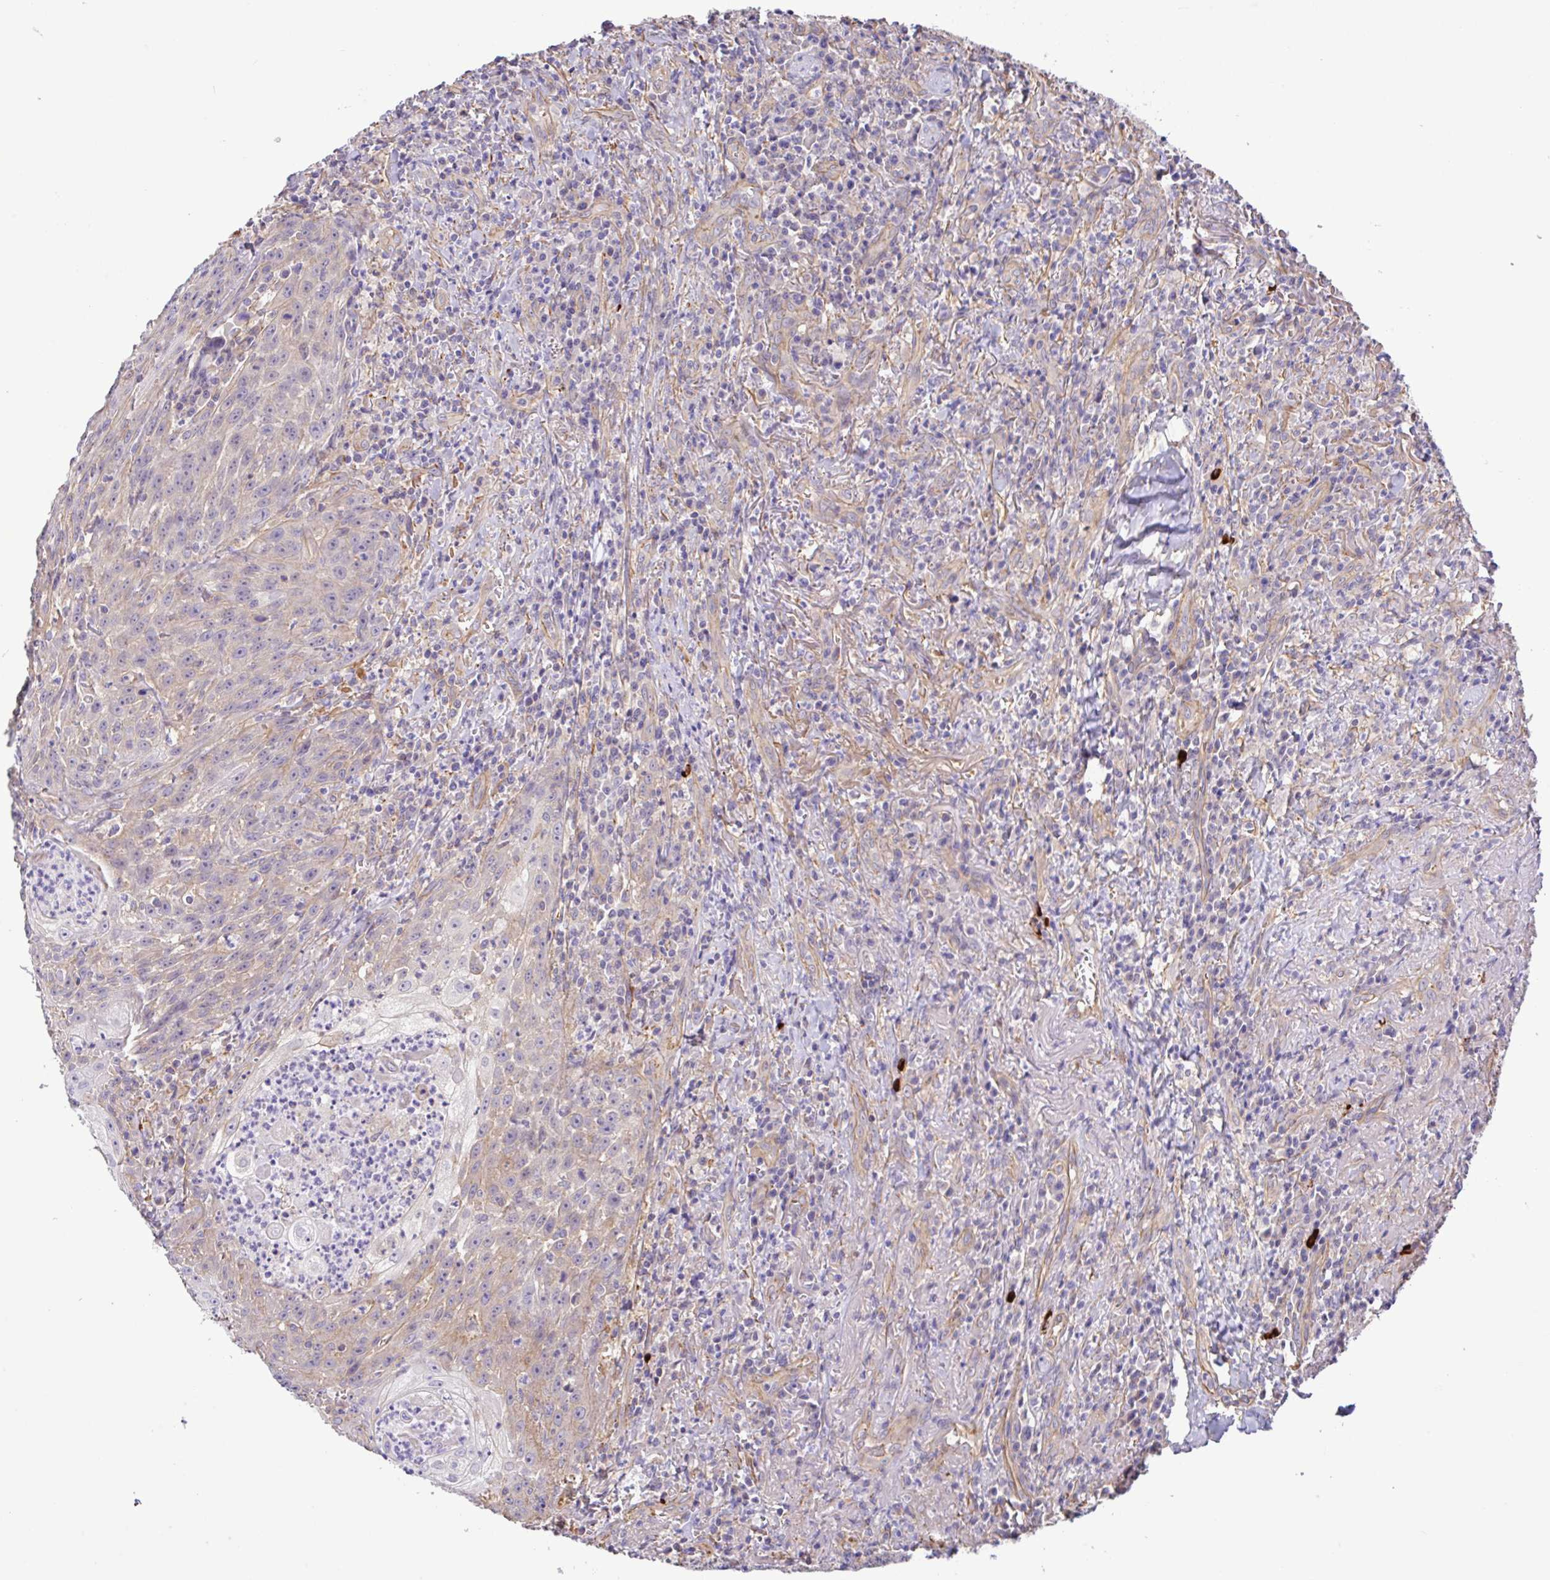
{"staining": {"intensity": "weak", "quantity": "<25%", "location": "cytoplasmic/membranous"}, "tissue": "head and neck cancer", "cell_type": "Tumor cells", "image_type": "cancer", "snomed": [{"axis": "morphology", "description": "Normal tissue, NOS"}, {"axis": "morphology", "description": "Squamous cell carcinoma, NOS"}, {"axis": "topography", "description": "Oral tissue"}, {"axis": "topography", "description": "Head-Neck"}], "caption": "An IHC image of head and neck squamous cell carcinoma is shown. There is no staining in tumor cells of head and neck squamous cell carcinoma.", "gene": "PLCD4", "patient": {"sex": "female", "age": 70}}